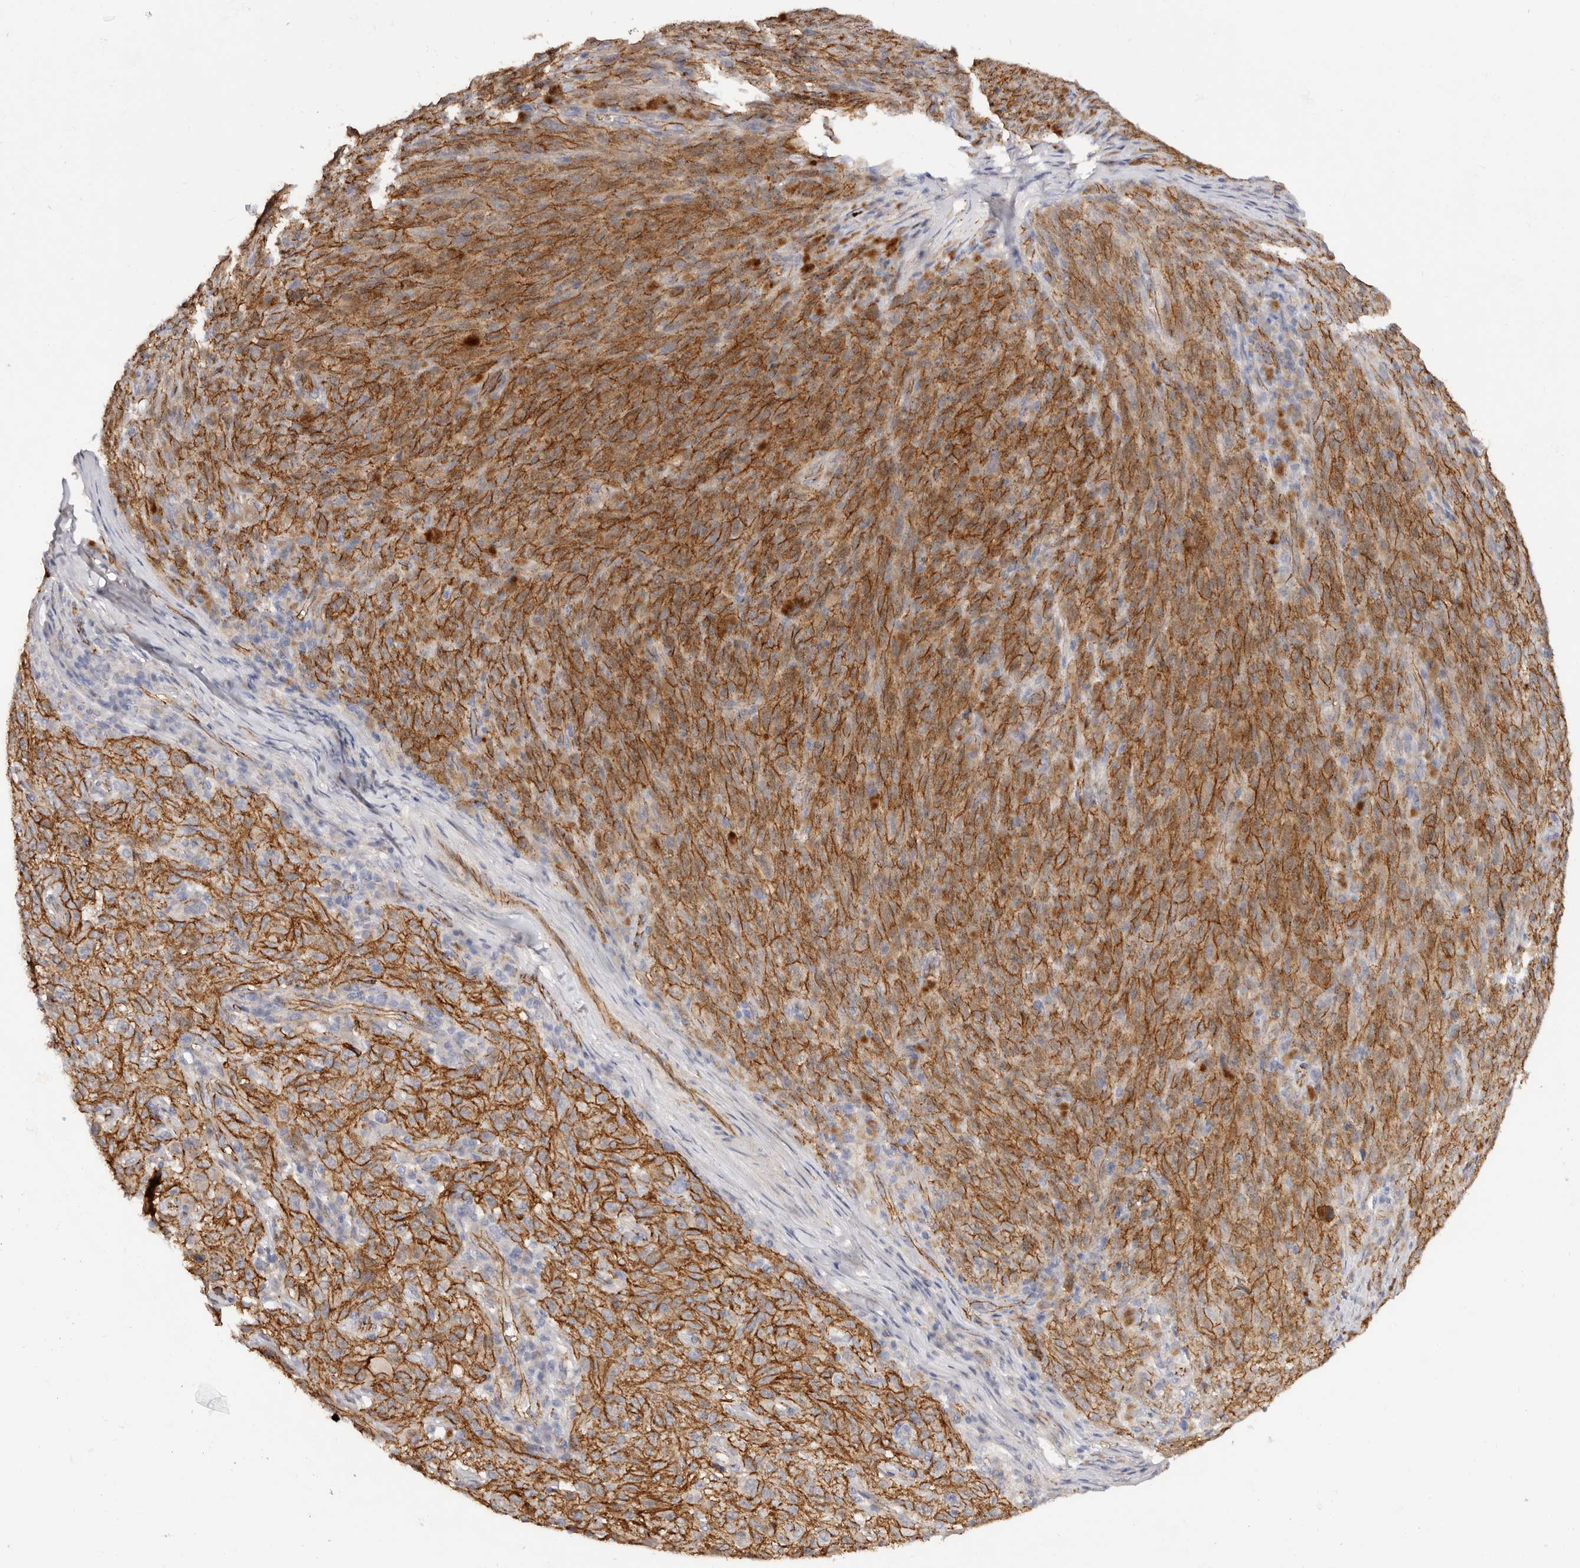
{"staining": {"intensity": "strong", "quantity": ">75%", "location": "cytoplasmic/membranous"}, "tissue": "melanoma", "cell_type": "Tumor cells", "image_type": "cancer", "snomed": [{"axis": "morphology", "description": "Malignant melanoma, NOS"}, {"axis": "topography", "description": "Skin"}], "caption": "Protein expression analysis of malignant melanoma exhibits strong cytoplasmic/membranous expression in about >75% of tumor cells. The protein of interest is shown in brown color, while the nuclei are stained blue.", "gene": "CTNNB1", "patient": {"sex": "female", "age": 82}}